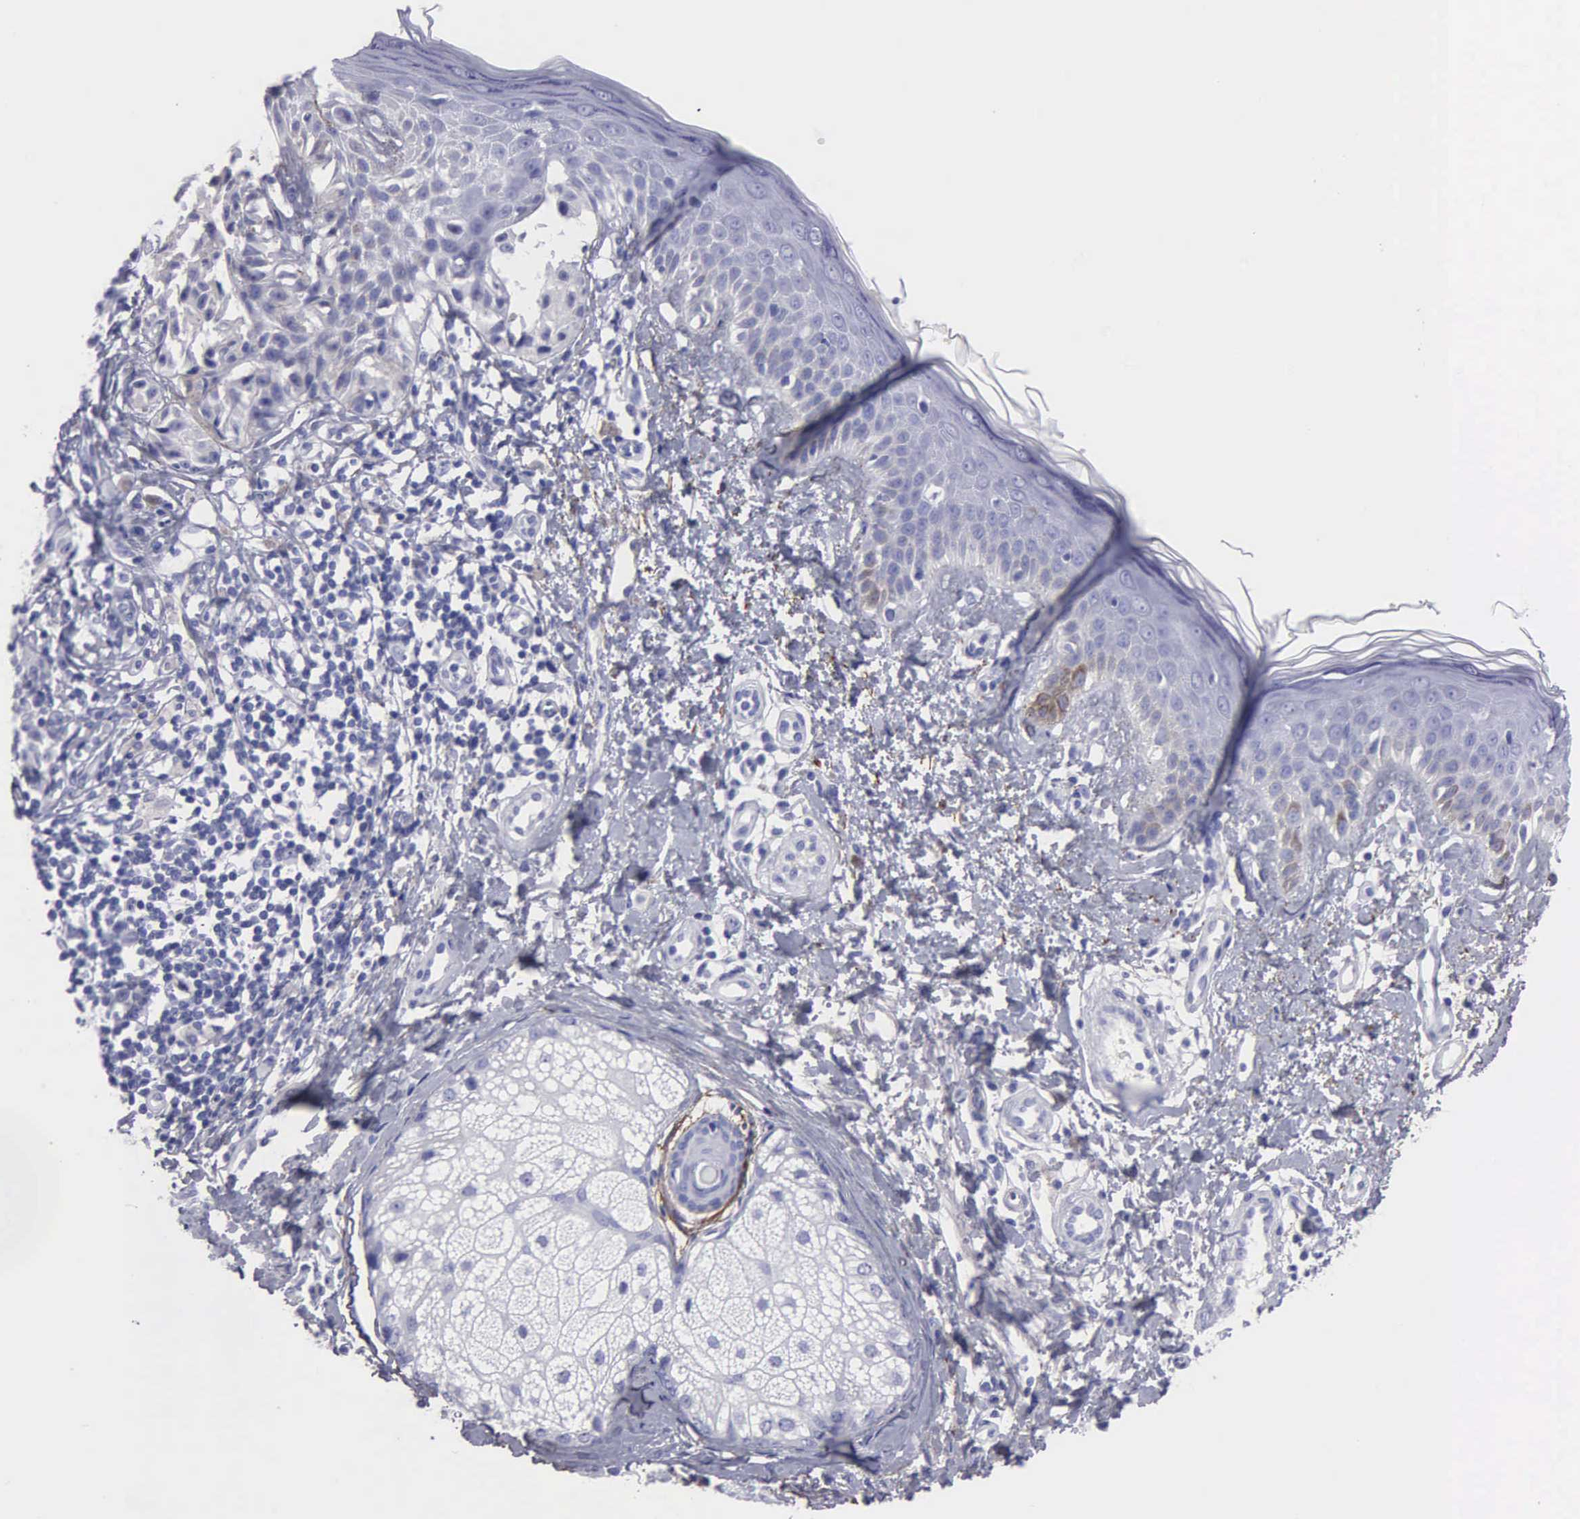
{"staining": {"intensity": "negative", "quantity": "none", "location": "none"}, "tissue": "melanoma", "cell_type": "Tumor cells", "image_type": "cancer", "snomed": [{"axis": "morphology", "description": "Malignant melanoma, NOS"}, {"axis": "topography", "description": "Skin"}], "caption": "Immunohistochemistry of melanoma shows no positivity in tumor cells.", "gene": "FBLN5", "patient": {"sex": "male", "age": 49}}